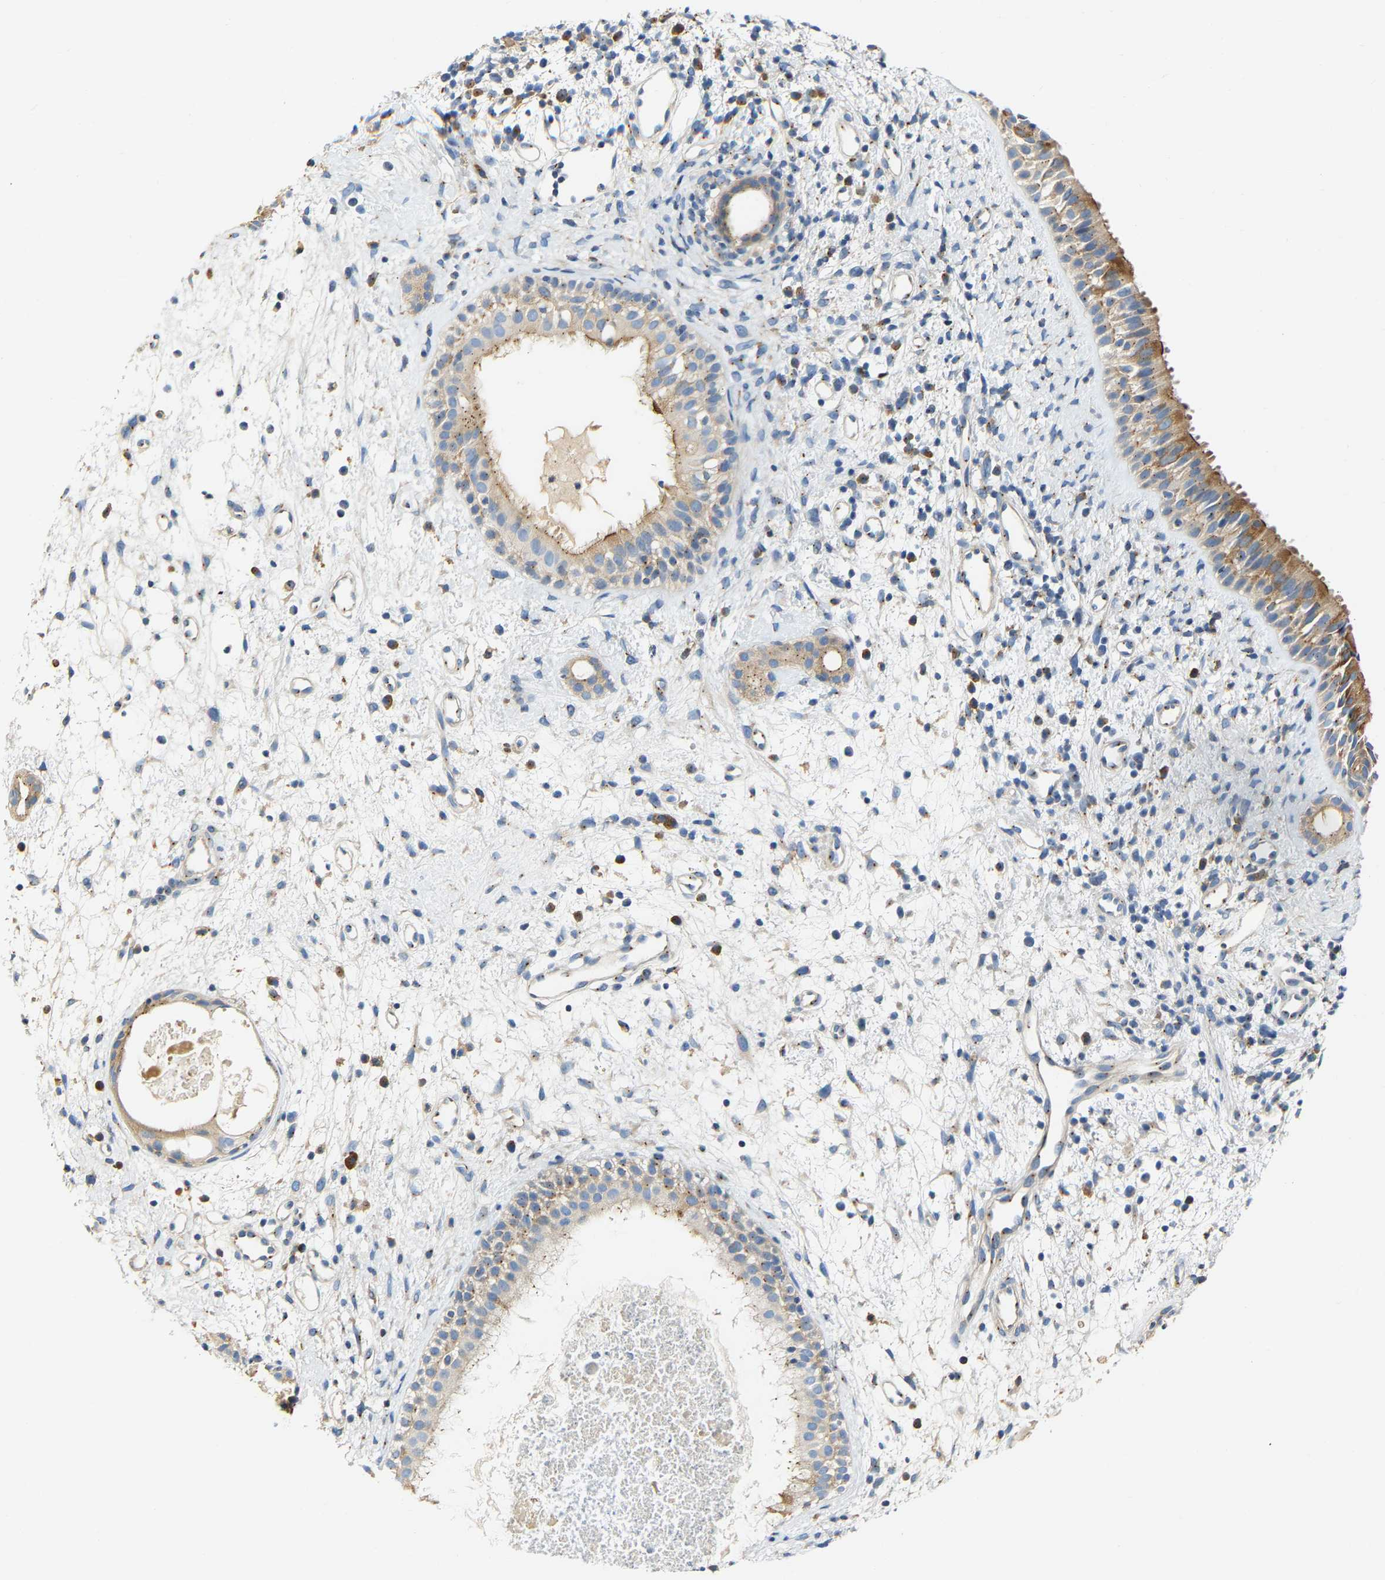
{"staining": {"intensity": "weak", "quantity": ">75%", "location": "cytoplasmic/membranous"}, "tissue": "nasopharynx", "cell_type": "Respiratory epithelial cells", "image_type": "normal", "snomed": [{"axis": "morphology", "description": "Normal tissue, NOS"}, {"axis": "topography", "description": "Nasopharynx"}], "caption": "Nasopharynx was stained to show a protein in brown. There is low levels of weak cytoplasmic/membranous expression in about >75% of respiratory epithelial cells. (Brightfield microscopy of DAB IHC at high magnification).", "gene": "PCNT", "patient": {"sex": "male", "age": 22}}